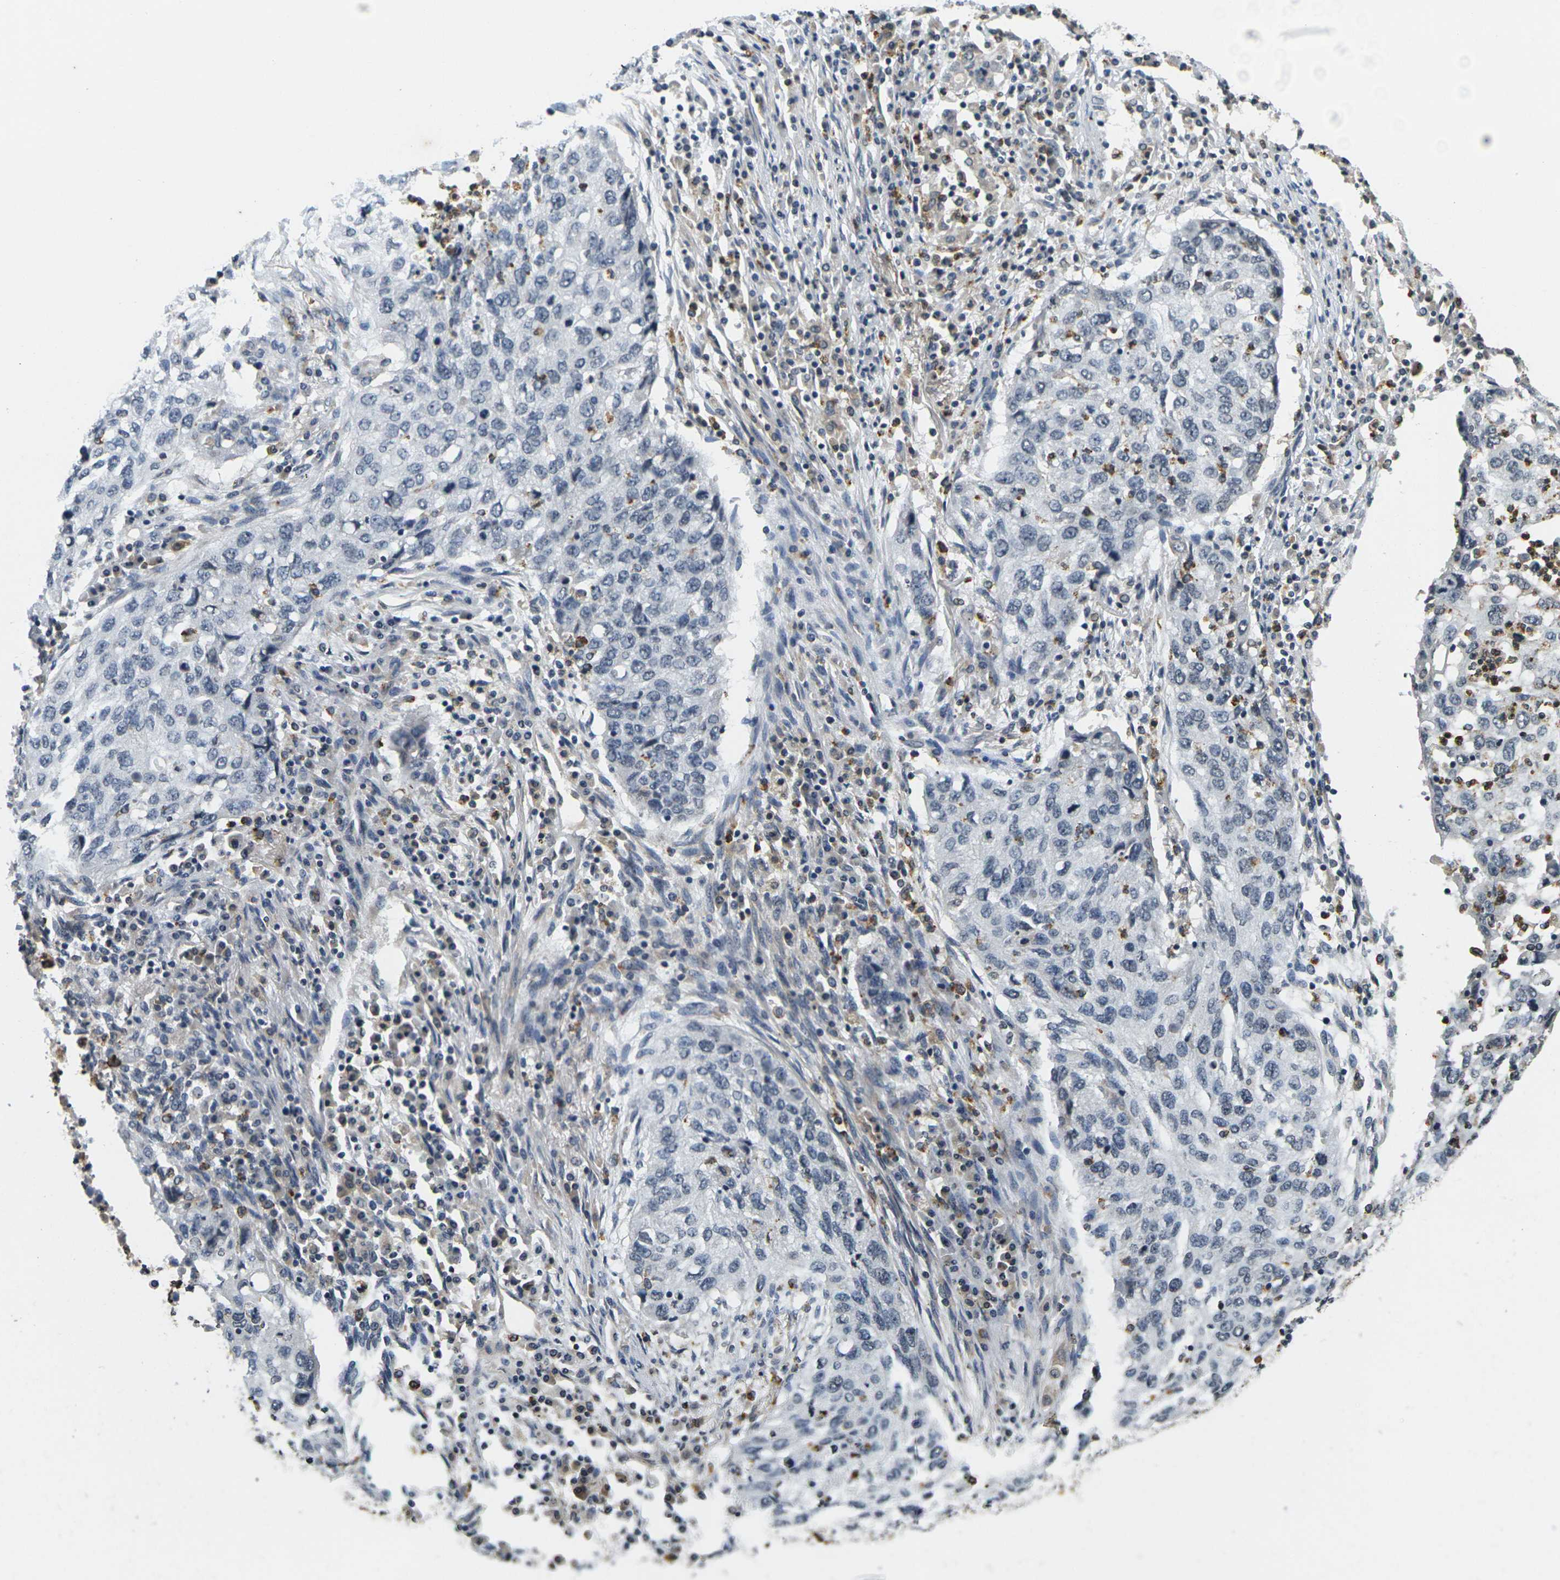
{"staining": {"intensity": "negative", "quantity": "none", "location": "none"}, "tissue": "lung cancer", "cell_type": "Tumor cells", "image_type": "cancer", "snomed": [{"axis": "morphology", "description": "Squamous cell carcinoma, NOS"}, {"axis": "topography", "description": "Lung"}], "caption": "Human squamous cell carcinoma (lung) stained for a protein using IHC shows no expression in tumor cells.", "gene": "C1QC", "patient": {"sex": "female", "age": 63}}